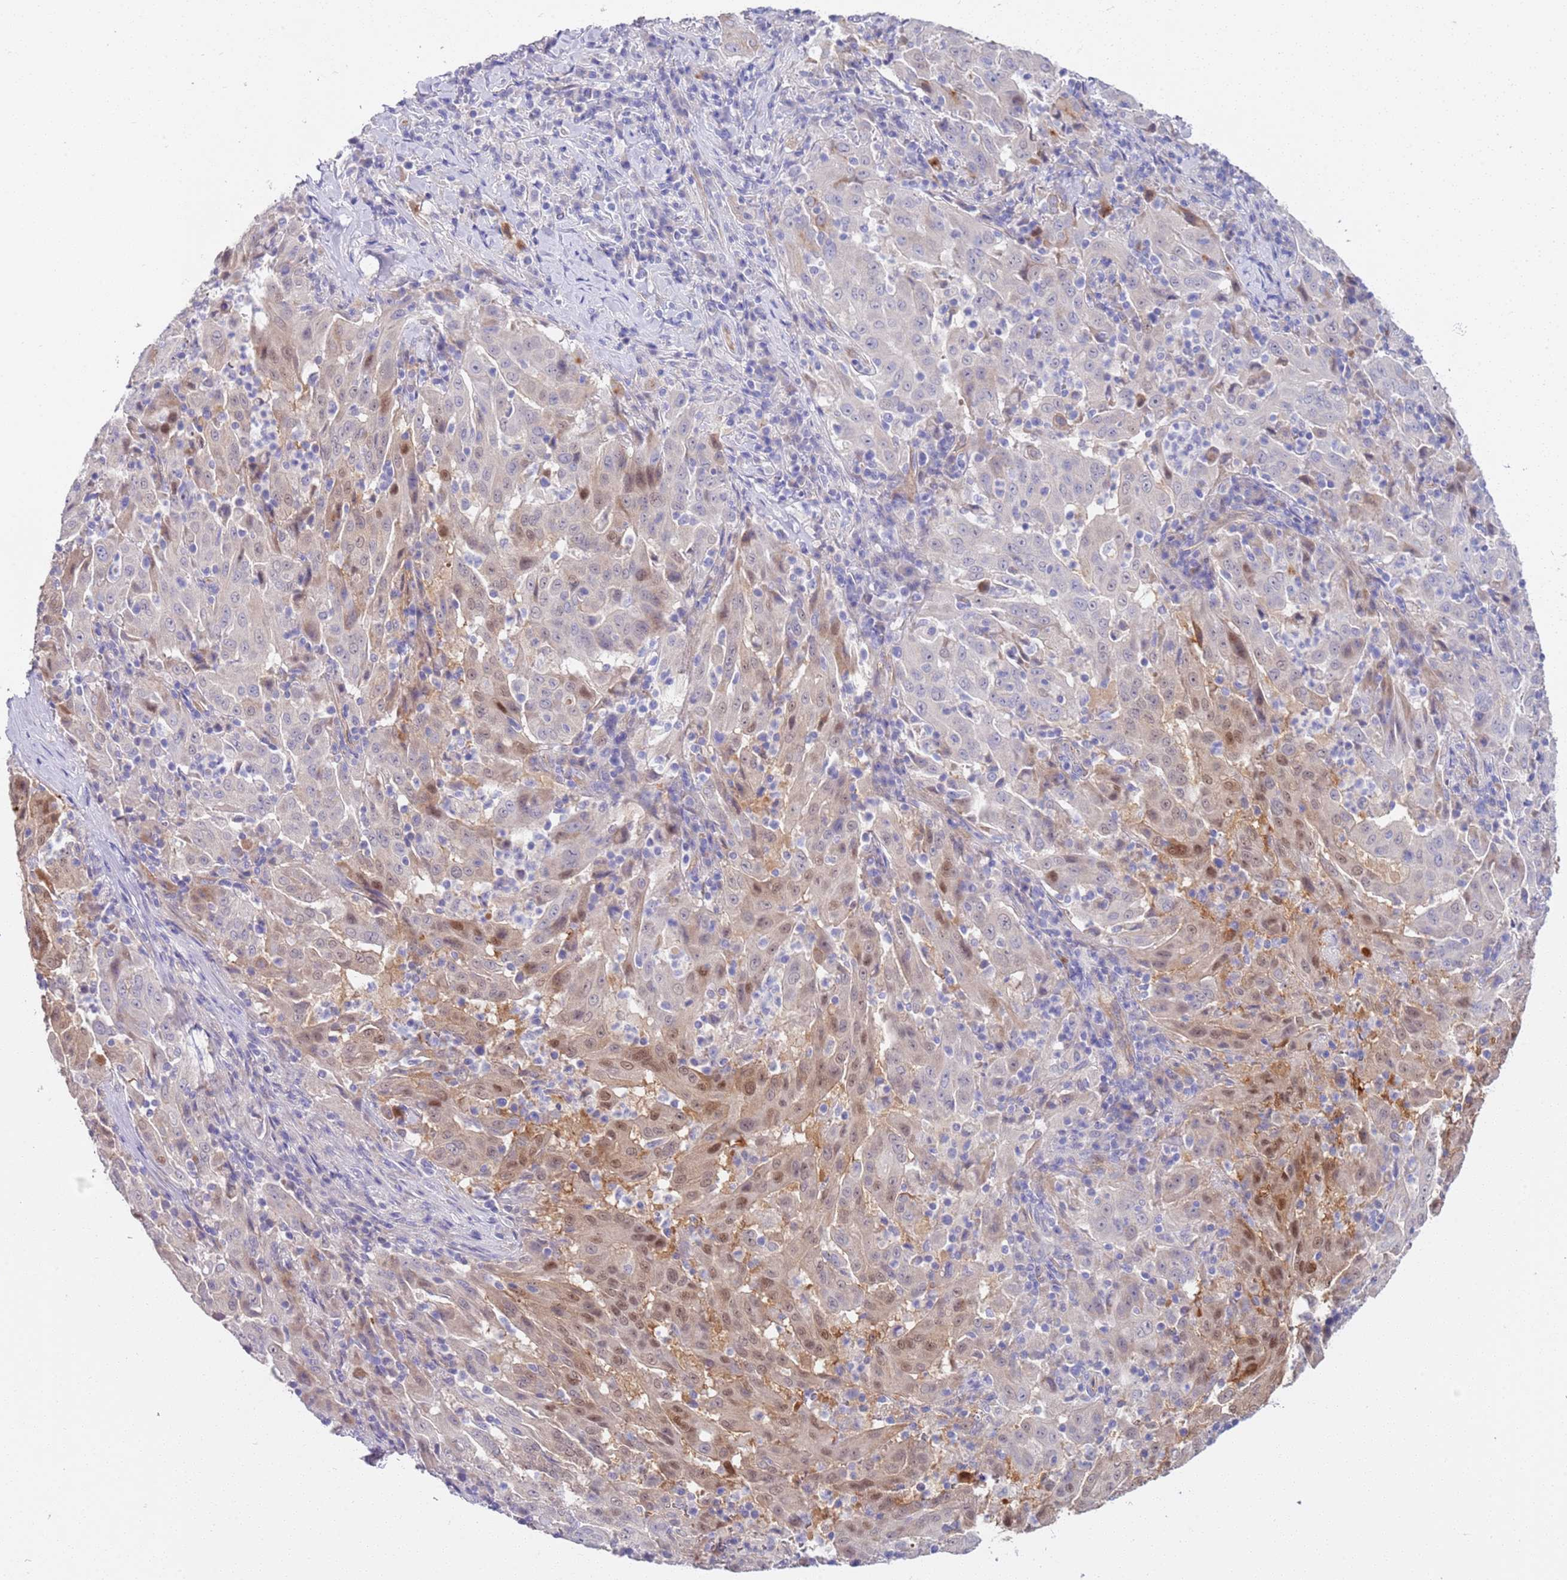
{"staining": {"intensity": "moderate", "quantity": "<25%", "location": "nuclear"}, "tissue": "pancreatic cancer", "cell_type": "Tumor cells", "image_type": "cancer", "snomed": [{"axis": "morphology", "description": "Adenocarcinoma, NOS"}, {"axis": "topography", "description": "Pancreas"}], "caption": "The immunohistochemical stain shows moderate nuclear staining in tumor cells of pancreatic cancer tissue.", "gene": "BRMS1L", "patient": {"sex": "male", "age": 63}}